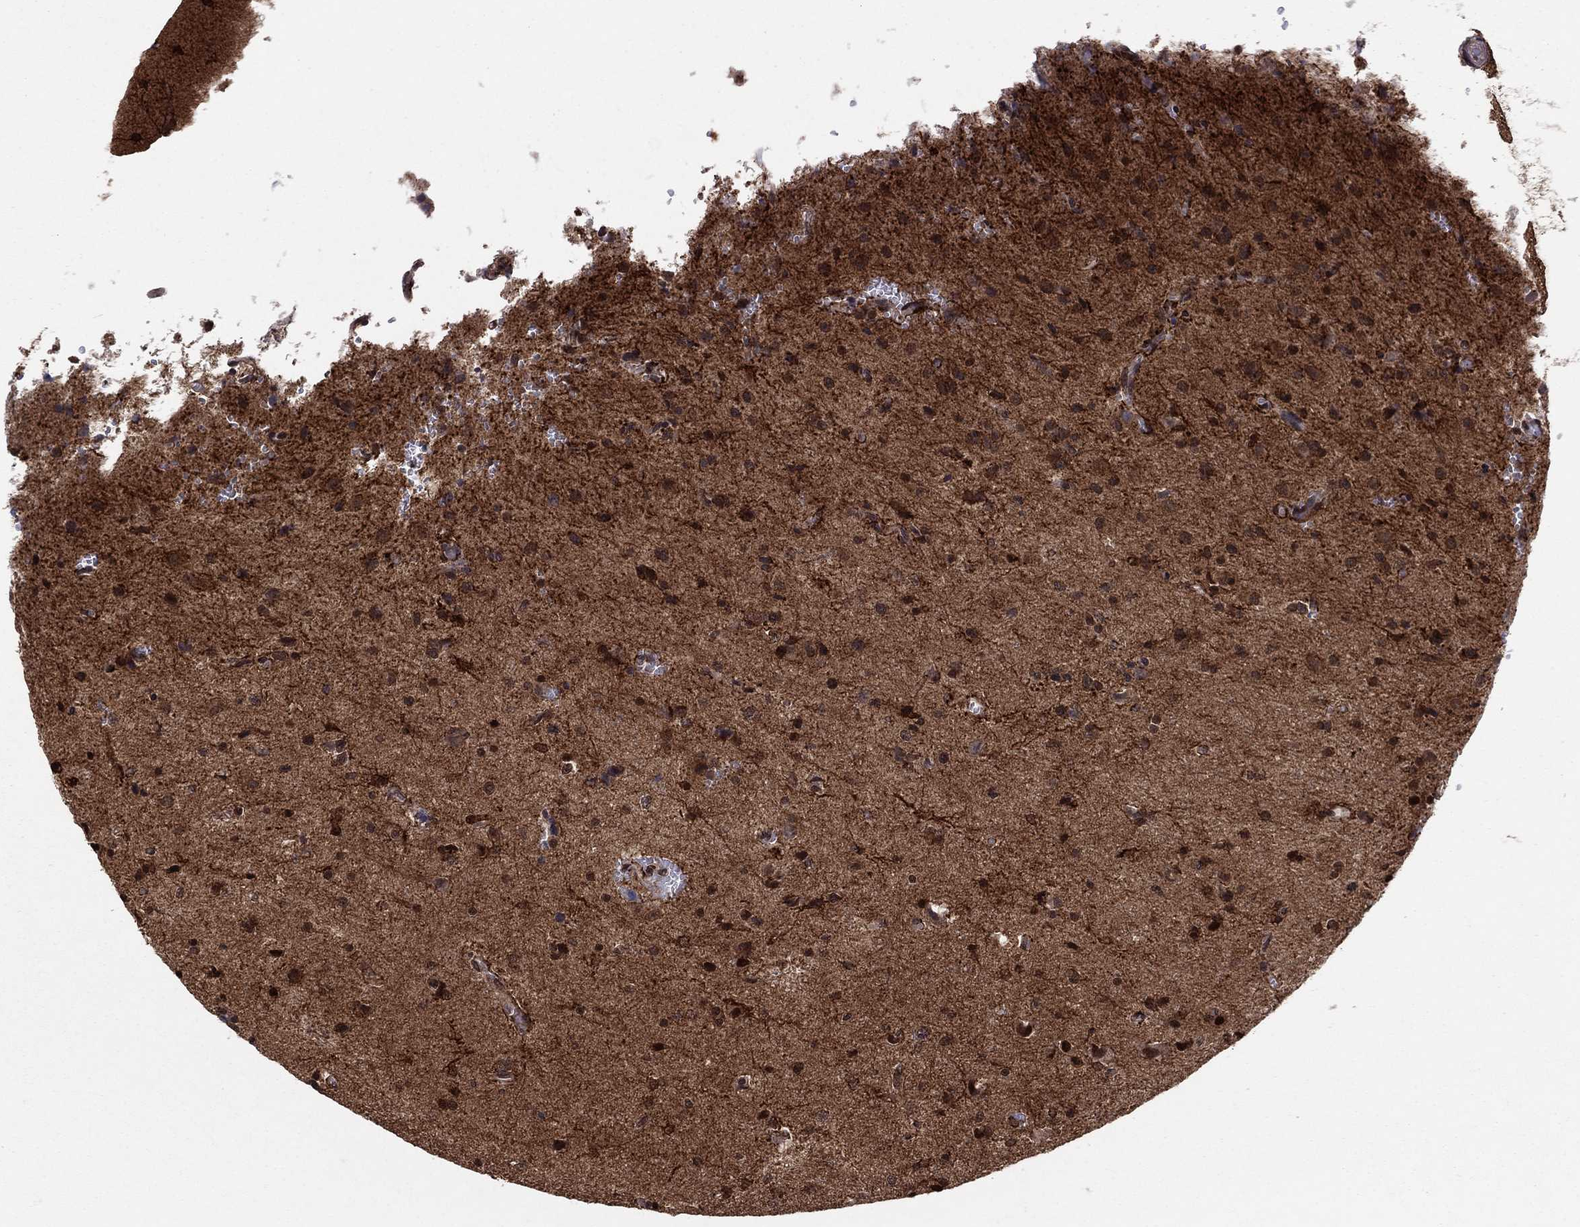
{"staining": {"intensity": "negative", "quantity": "none", "location": "none"}, "tissue": "glioma", "cell_type": "Tumor cells", "image_type": "cancer", "snomed": [{"axis": "morphology", "description": "Glioma, malignant, Low grade"}, {"axis": "topography", "description": "Brain"}], "caption": "A high-resolution micrograph shows IHC staining of malignant low-grade glioma, which shows no significant expression in tumor cells. The staining was performed using DAB to visualize the protein expression in brown, while the nuclei were stained in blue with hematoxylin (Magnification: 20x).", "gene": "SSX2IP", "patient": {"sex": "male", "age": 41}}